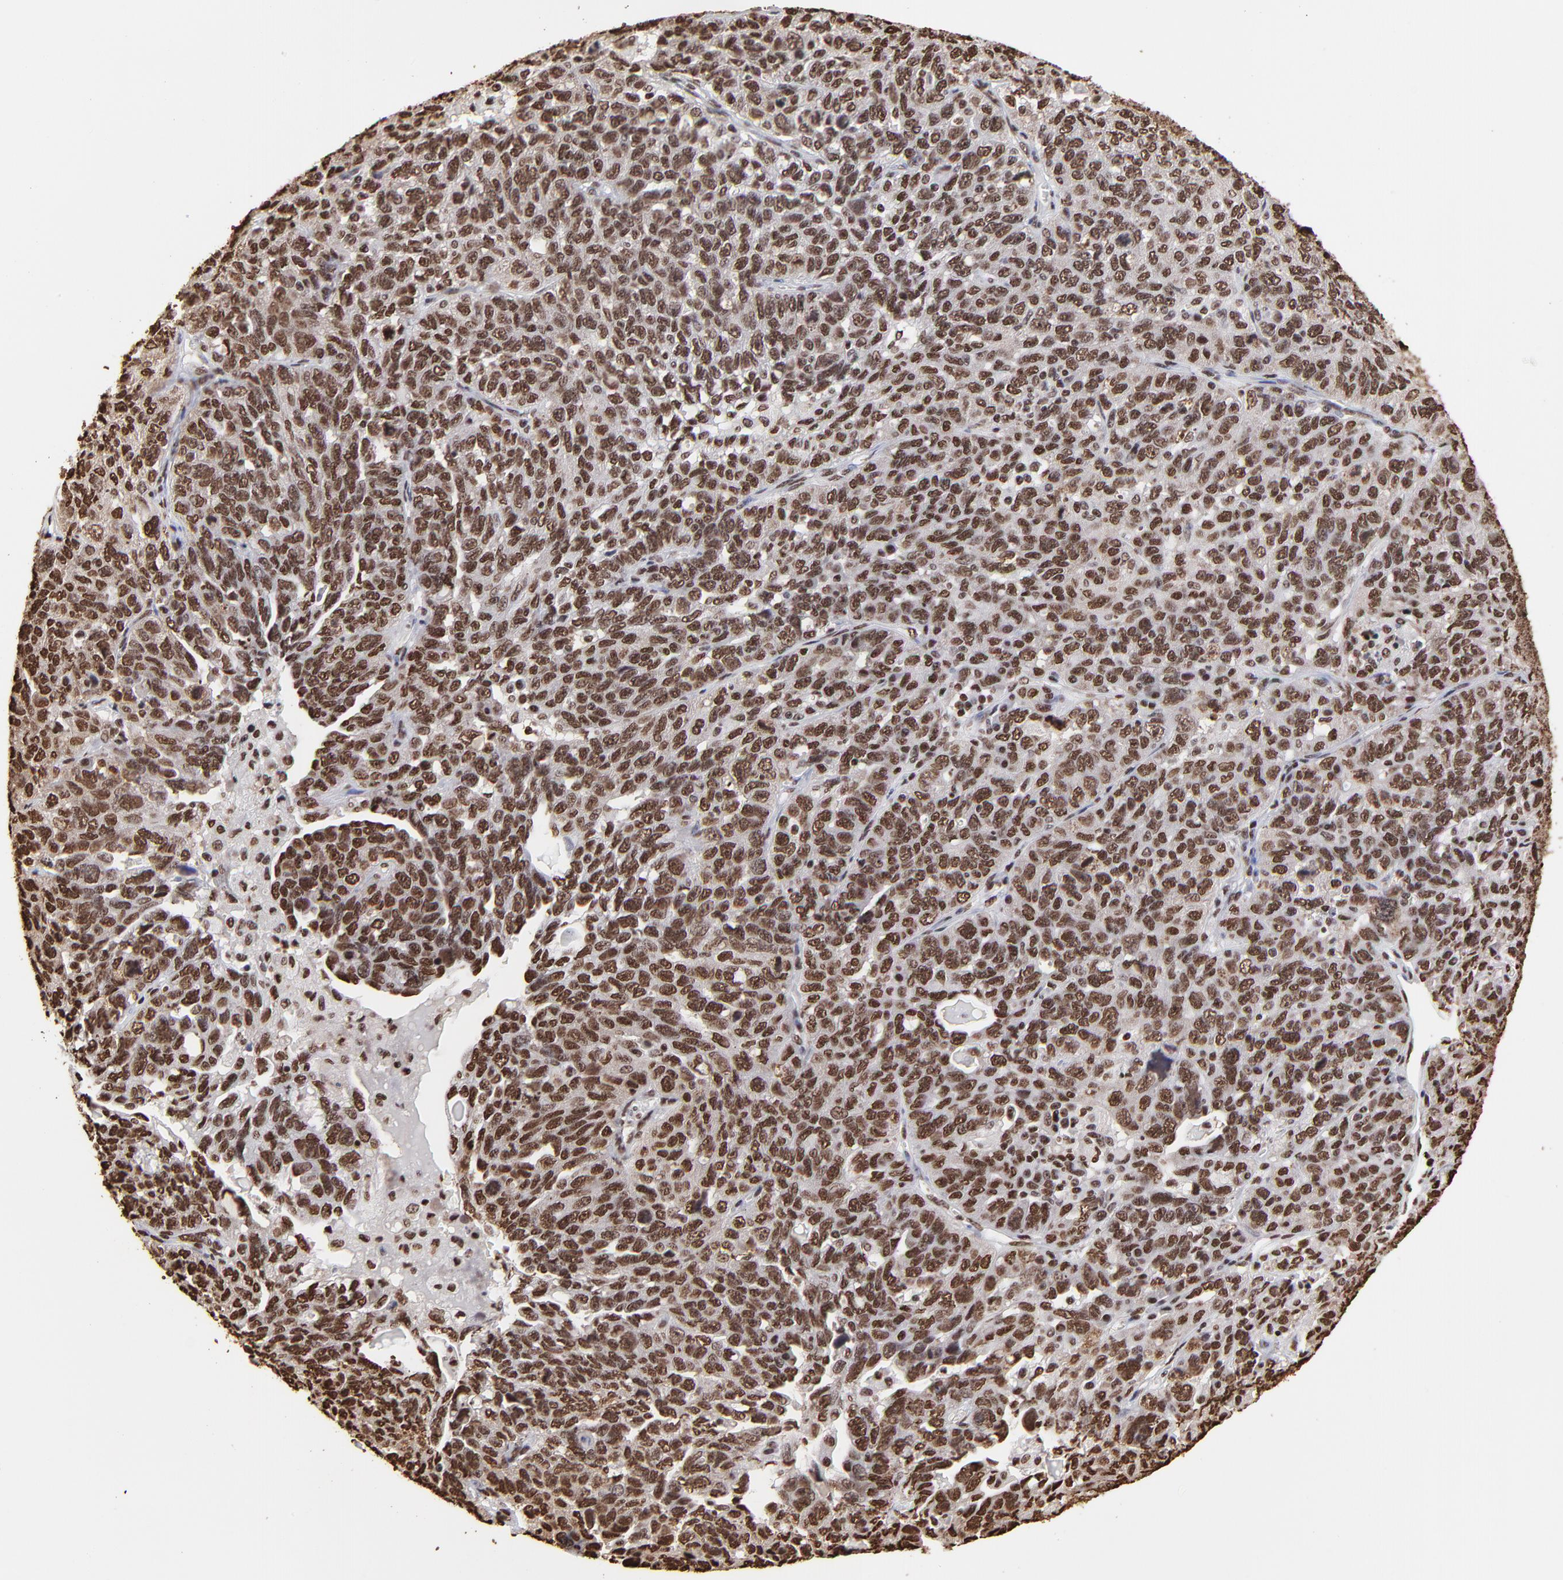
{"staining": {"intensity": "moderate", "quantity": ">75%", "location": "nuclear"}, "tissue": "ovarian cancer", "cell_type": "Tumor cells", "image_type": "cancer", "snomed": [{"axis": "morphology", "description": "Cystadenocarcinoma, serous, NOS"}, {"axis": "topography", "description": "Ovary"}], "caption": "IHC histopathology image of human ovarian cancer (serous cystadenocarcinoma) stained for a protein (brown), which demonstrates medium levels of moderate nuclear expression in about >75% of tumor cells.", "gene": "ZNF544", "patient": {"sex": "female", "age": 71}}